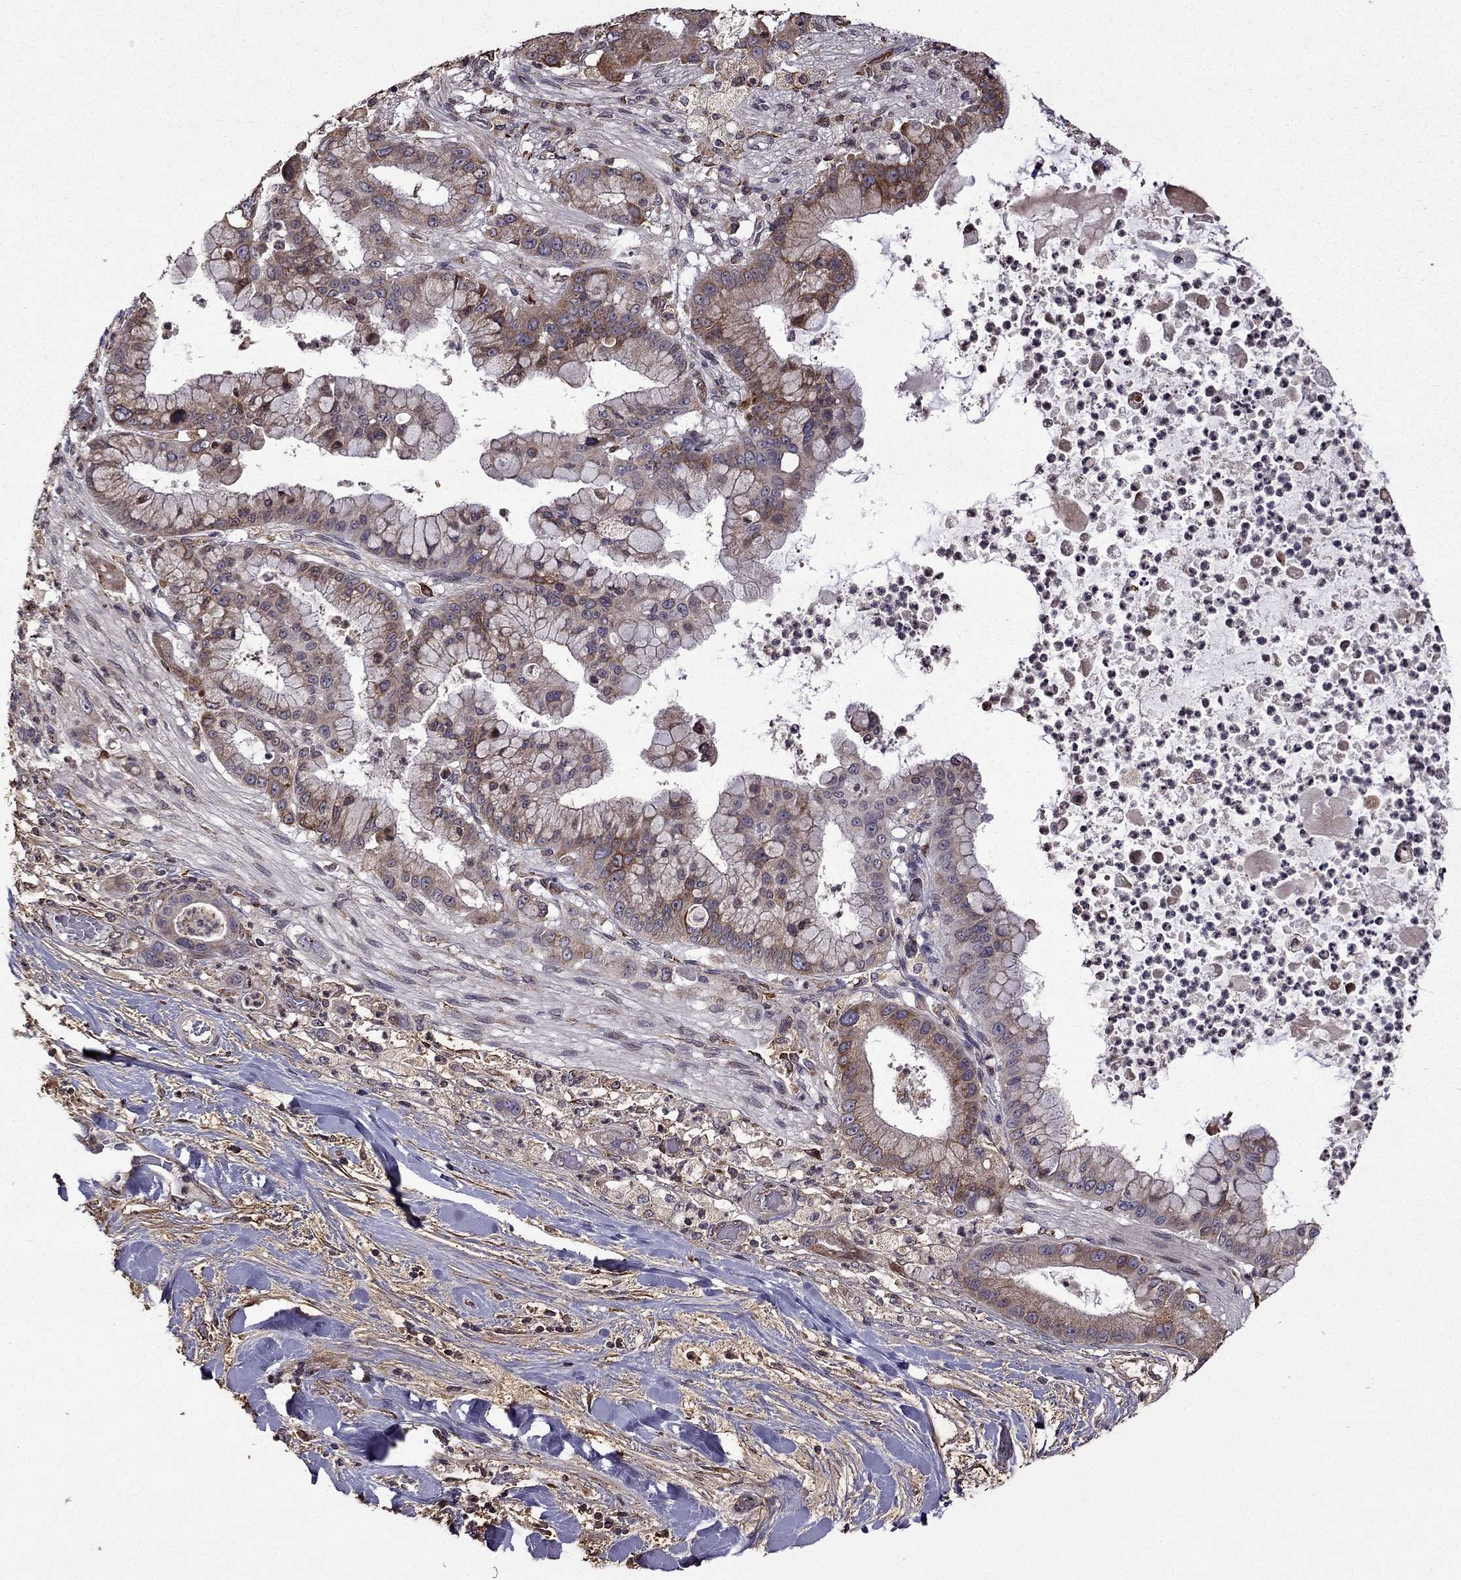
{"staining": {"intensity": "moderate", "quantity": ">75%", "location": "cytoplasmic/membranous"}, "tissue": "liver cancer", "cell_type": "Tumor cells", "image_type": "cancer", "snomed": [{"axis": "morphology", "description": "Cholangiocarcinoma"}, {"axis": "topography", "description": "Liver"}], "caption": "Liver cholangiocarcinoma stained with a brown dye shows moderate cytoplasmic/membranous positive positivity in approximately >75% of tumor cells.", "gene": "IKBIP", "patient": {"sex": "female", "age": 54}}